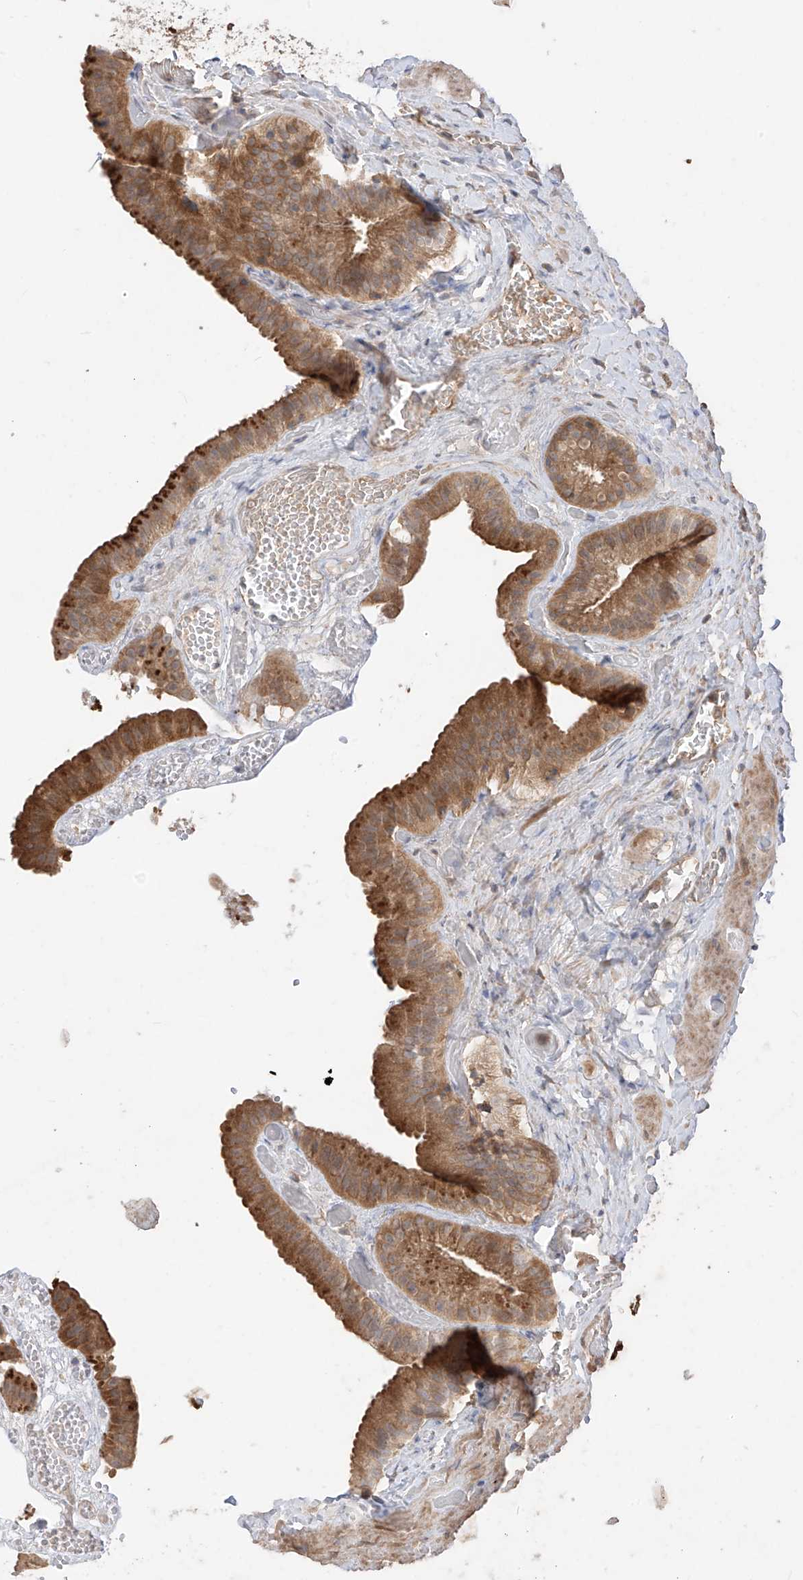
{"staining": {"intensity": "moderate", "quantity": ">75%", "location": "cytoplasmic/membranous"}, "tissue": "gallbladder", "cell_type": "Glandular cells", "image_type": "normal", "snomed": [{"axis": "morphology", "description": "Normal tissue, NOS"}, {"axis": "topography", "description": "Gallbladder"}], "caption": "Gallbladder stained with DAB immunohistochemistry (IHC) displays medium levels of moderate cytoplasmic/membranous expression in approximately >75% of glandular cells.", "gene": "CACNA2D4", "patient": {"sex": "female", "age": 64}}